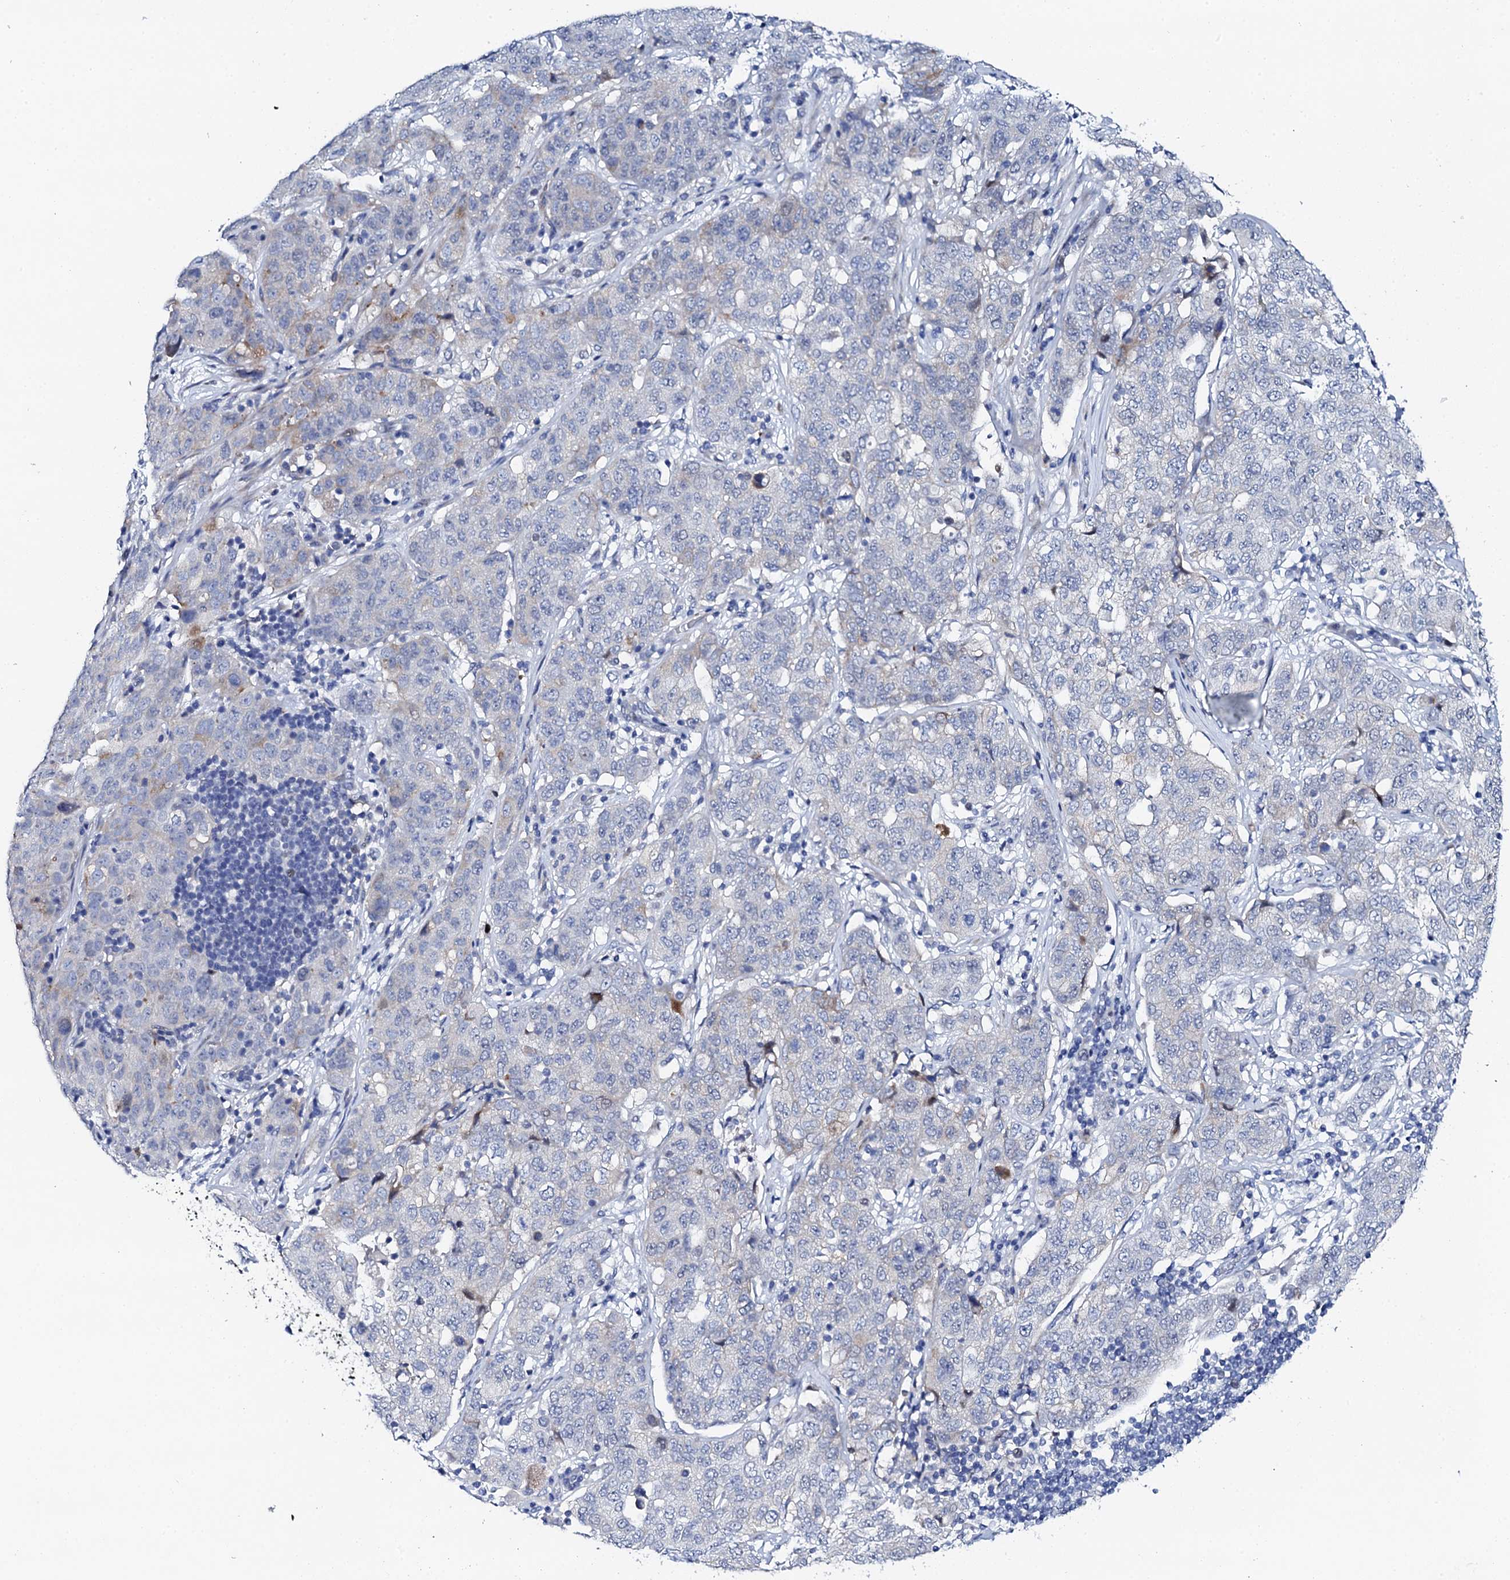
{"staining": {"intensity": "negative", "quantity": "none", "location": "none"}, "tissue": "stomach cancer", "cell_type": "Tumor cells", "image_type": "cancer", "snomed": [{"axis": "morphology", "description": "Normal tissue, NOS"}, {"axis": "morphology", "description": "Adenocarcinoma, NOS"}, {"axis": "topography", "description": "Lymph node"}, {"axis": "topography", "description": "Stomach"}], "caption": "Immunohistochemistry (IHC) of stomach cancer (adenocarcinoma) shows no expression in tumor cells.", "gene": "NUDT13", "patient": {"sex": "male", "age": 48}}